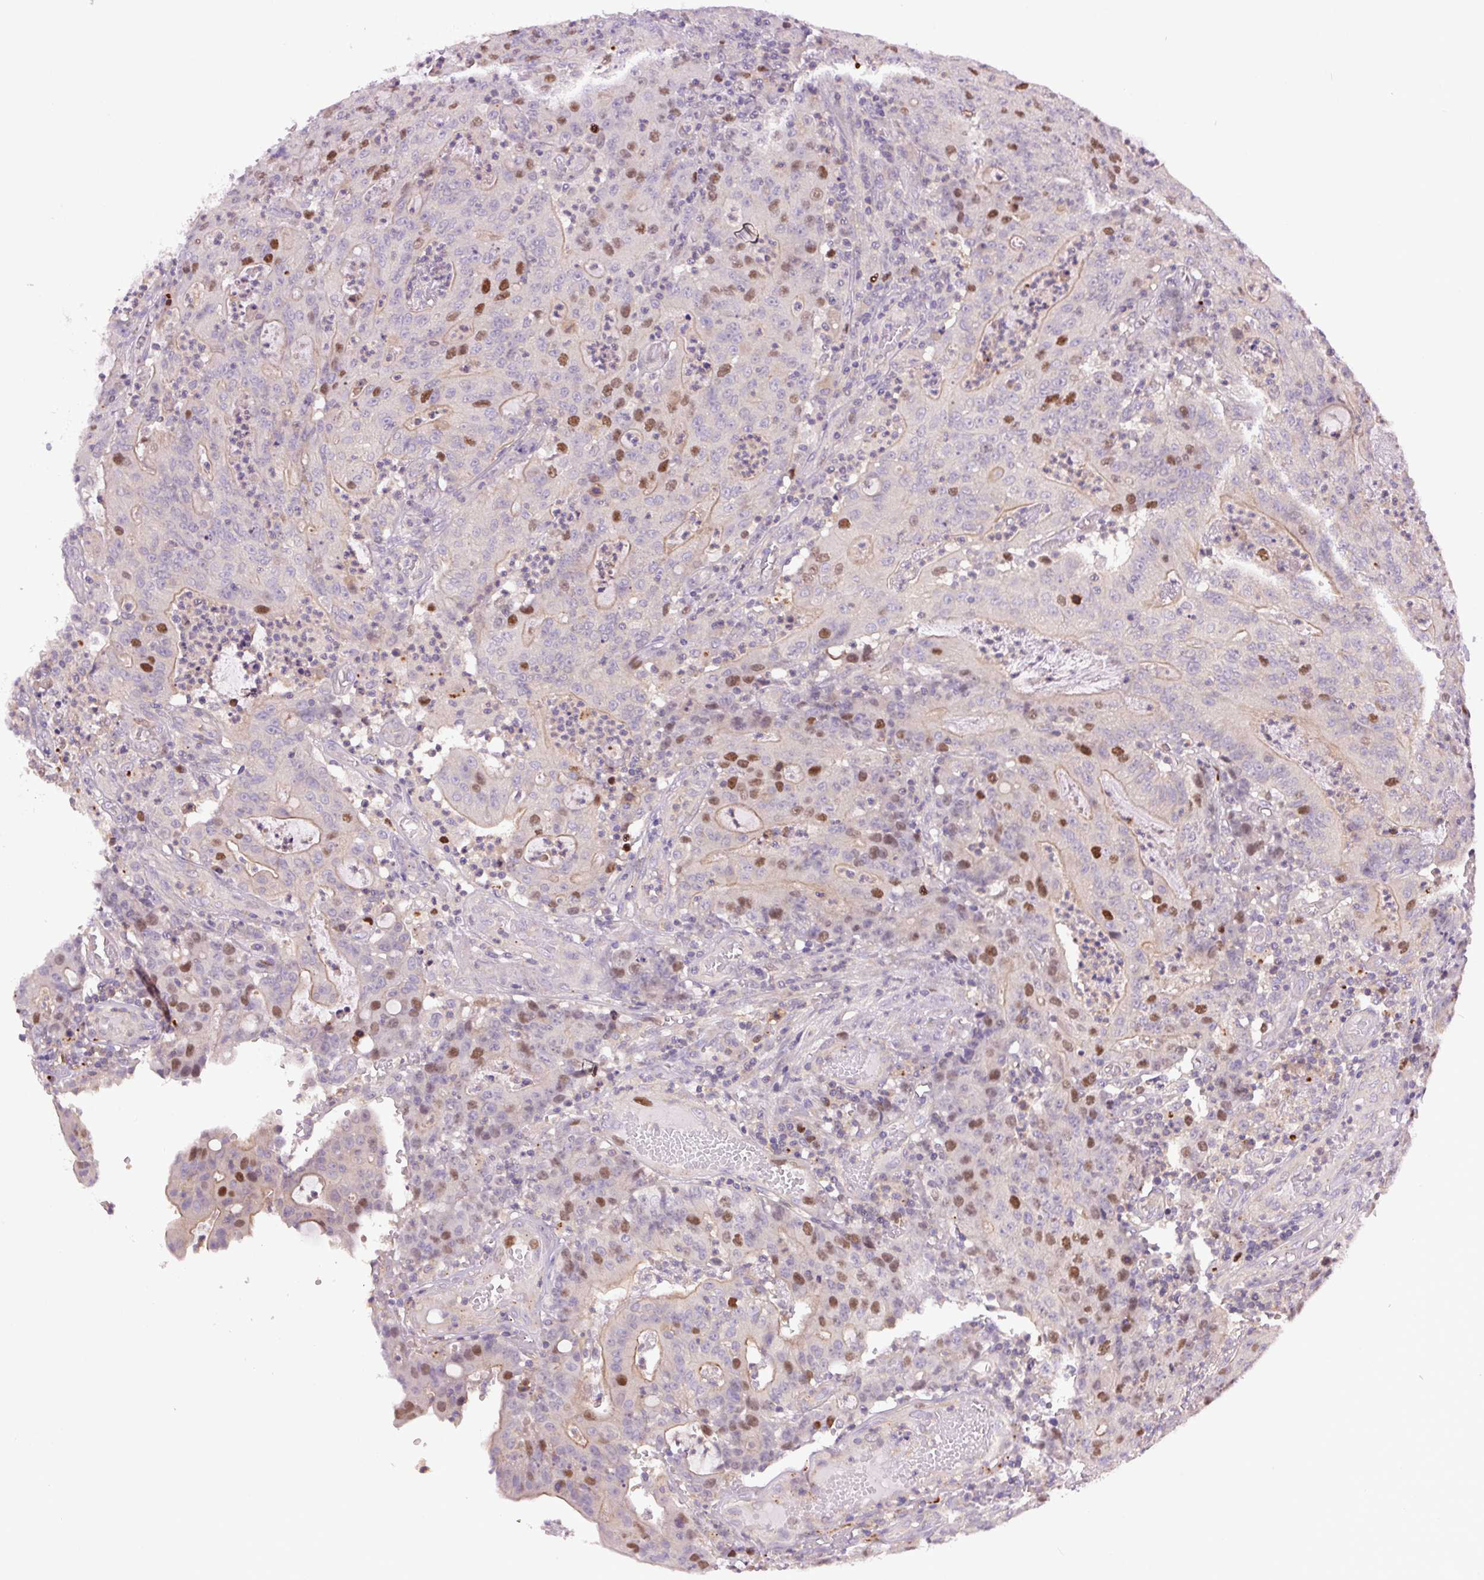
{"staining": {"intensity": "moderate", "quantity": "<25%", "location": "nuclear"}, "tissue": "colorectal cancer", "cell_type": "Tumor cells", "image_type": "cancer", "snomed": [{"axis": "morphology", "description": "Adenocarcinoma, NOS"}, {"axis": "topography", "description": "Colon"}], "caption": "A histopathology image of human adenocarcinoma (colorectal) stained for a protein exhibits moderate nuclear brown staining in tumor cells.", "gene": "KIFC1", "patient": {"sex": "male", "age": 83}}